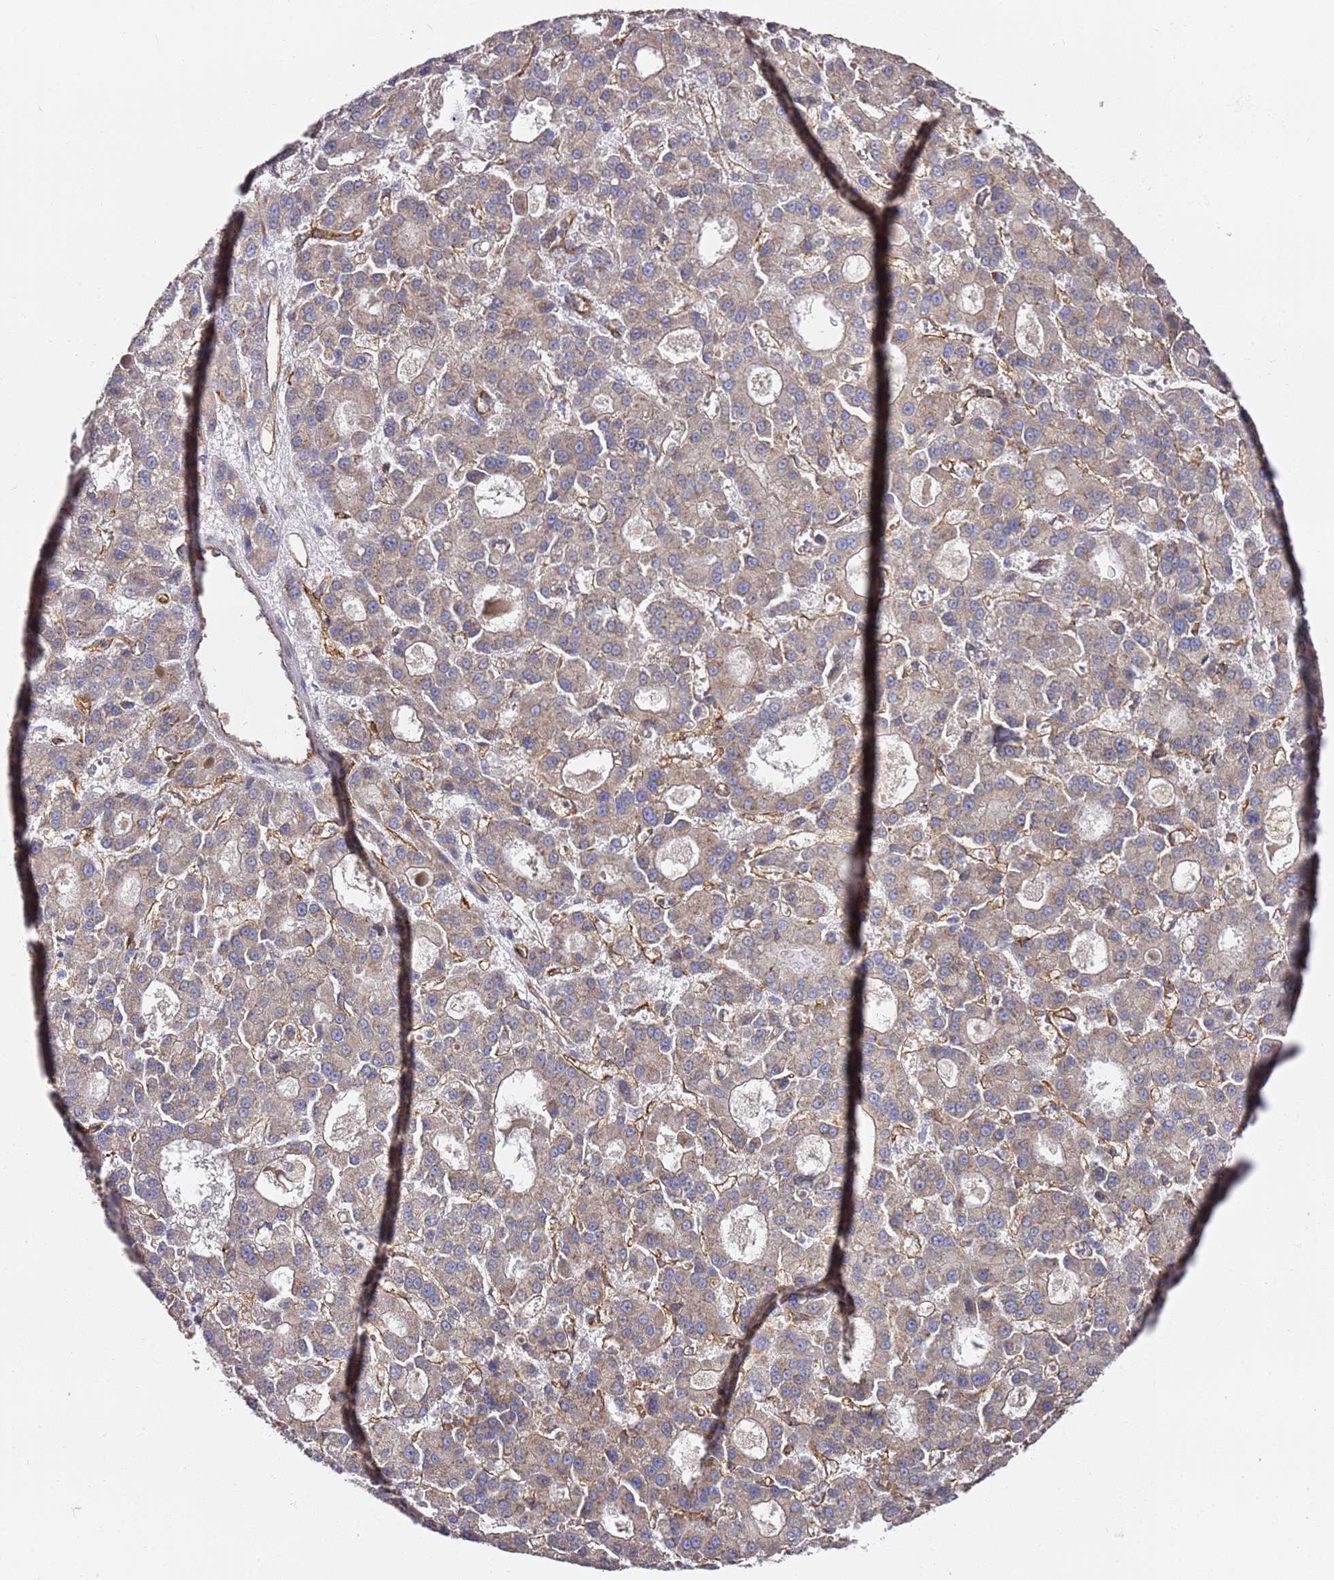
{"staining": {"intensity": "weak", "quantity": "<25%", "location": "cytoplasmic/membranous"}, "tissue": "liver cancer", "cell_type": "Tumor cells", "image_type": "cancer", "snomed": [{"axis": "morphology", "description": "Carcinoma, Hepatocellular, NOS"}, {"axis": "topography", "description": "Liver"}], "caption": "DAB (3,3'-diaminobenzidine) immunohistochemical staining of liver hepatocellular carcinoma exhibits no significant staining in tumor cells.", "gene": "KIF7", "patient": {"sex": "male", "age": 70}}